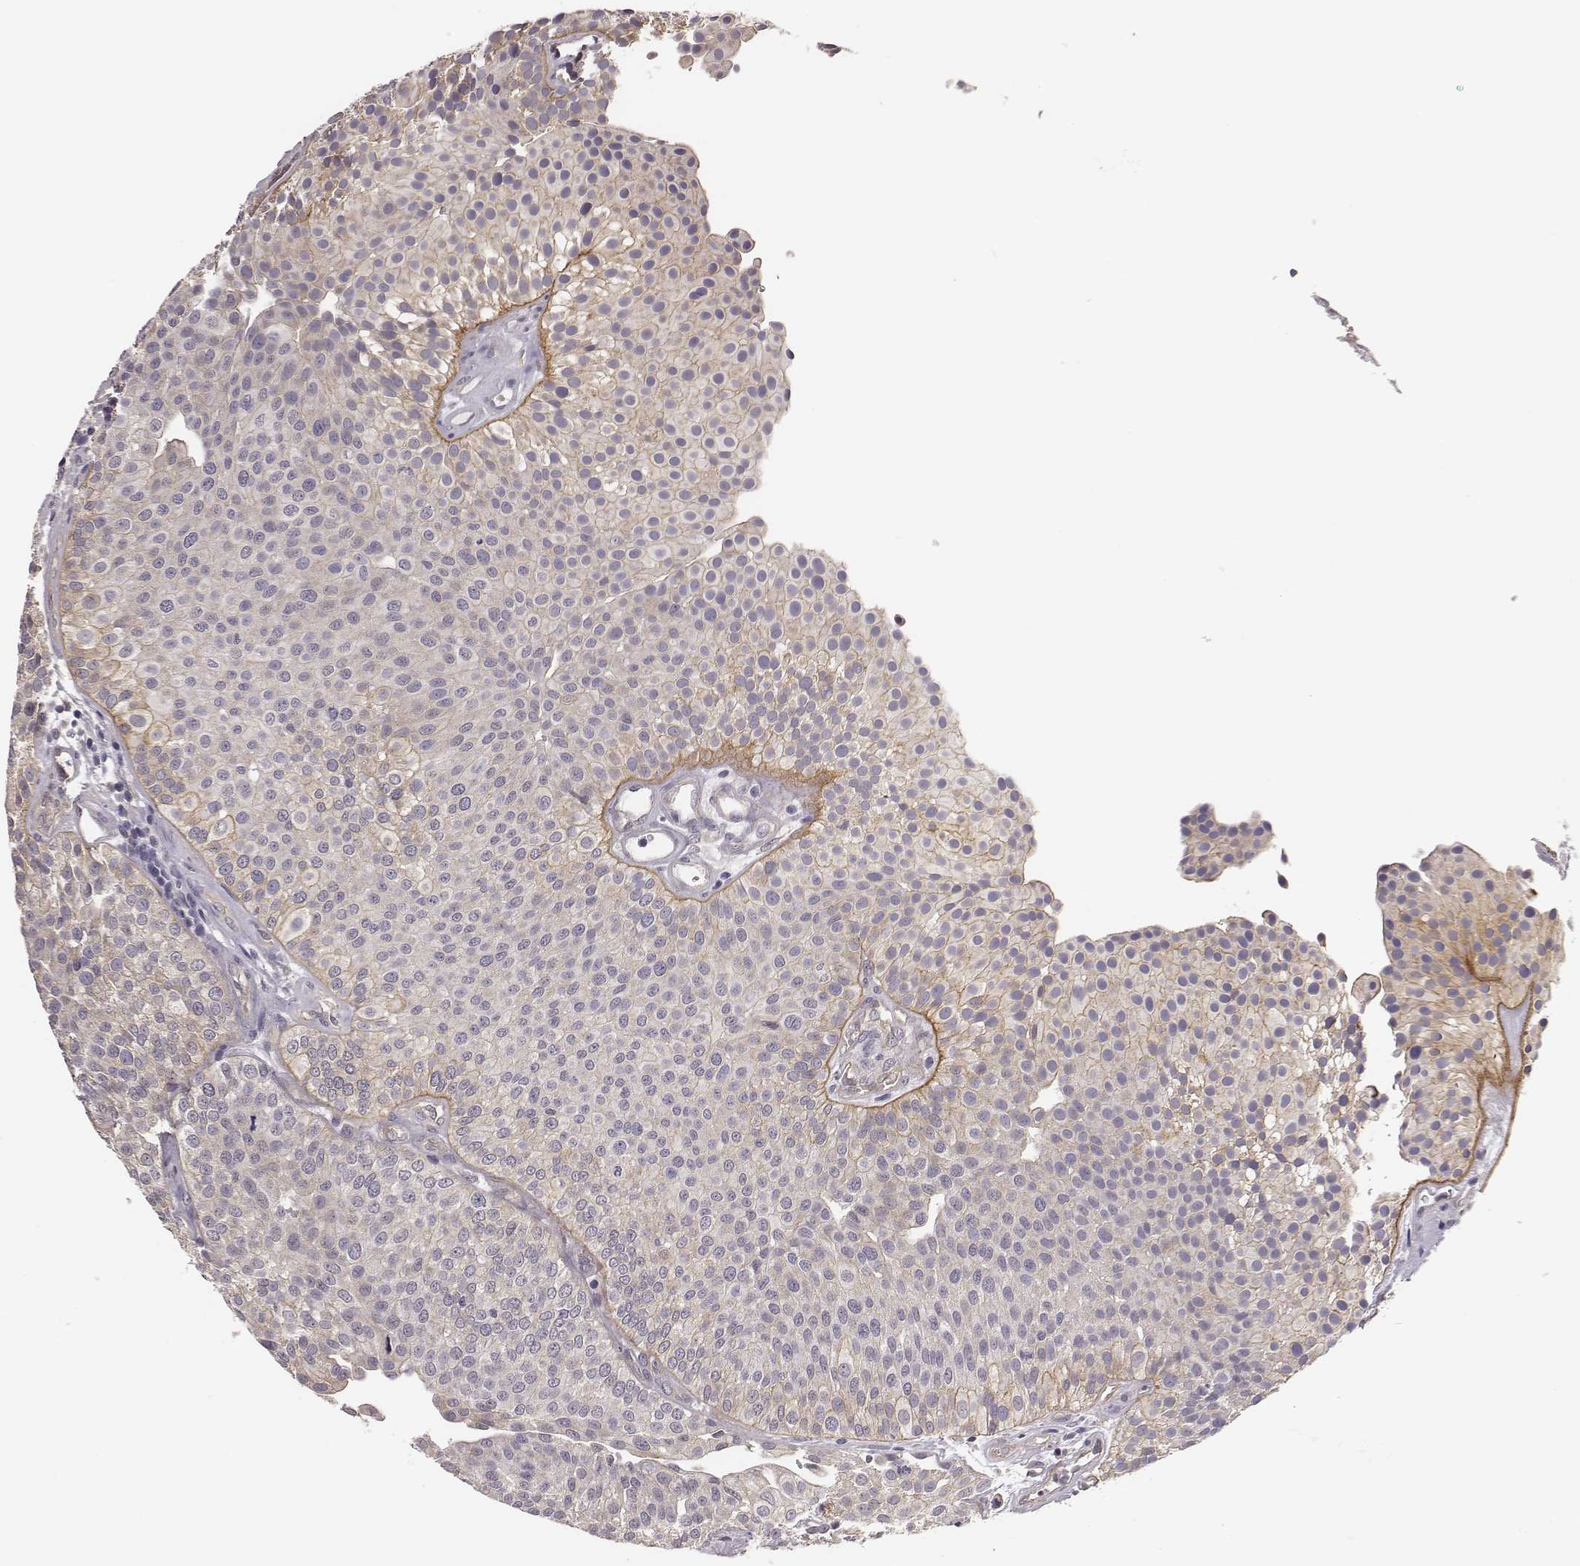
{"staining": {"intensity": "weak", "quantity": "<25%", "location": "cytoplasmic/membranous"}, "tissue": "urothelial cancer", "cell_type": "Tumor cells", "image_type": "cancer", "snomed": [{"axis": "morphology", "description": "Urothelial carcinoma, Low grade"}, {"axis": "topography", "description": "Urinary bladder"}], "caption": "This is an immunohistochemistry (IHC) micrograph of urothelial cancer. There is no expression in tumor cells.", "gene": "SCARF1", "patient": {"sex": "female", "age": 87}}